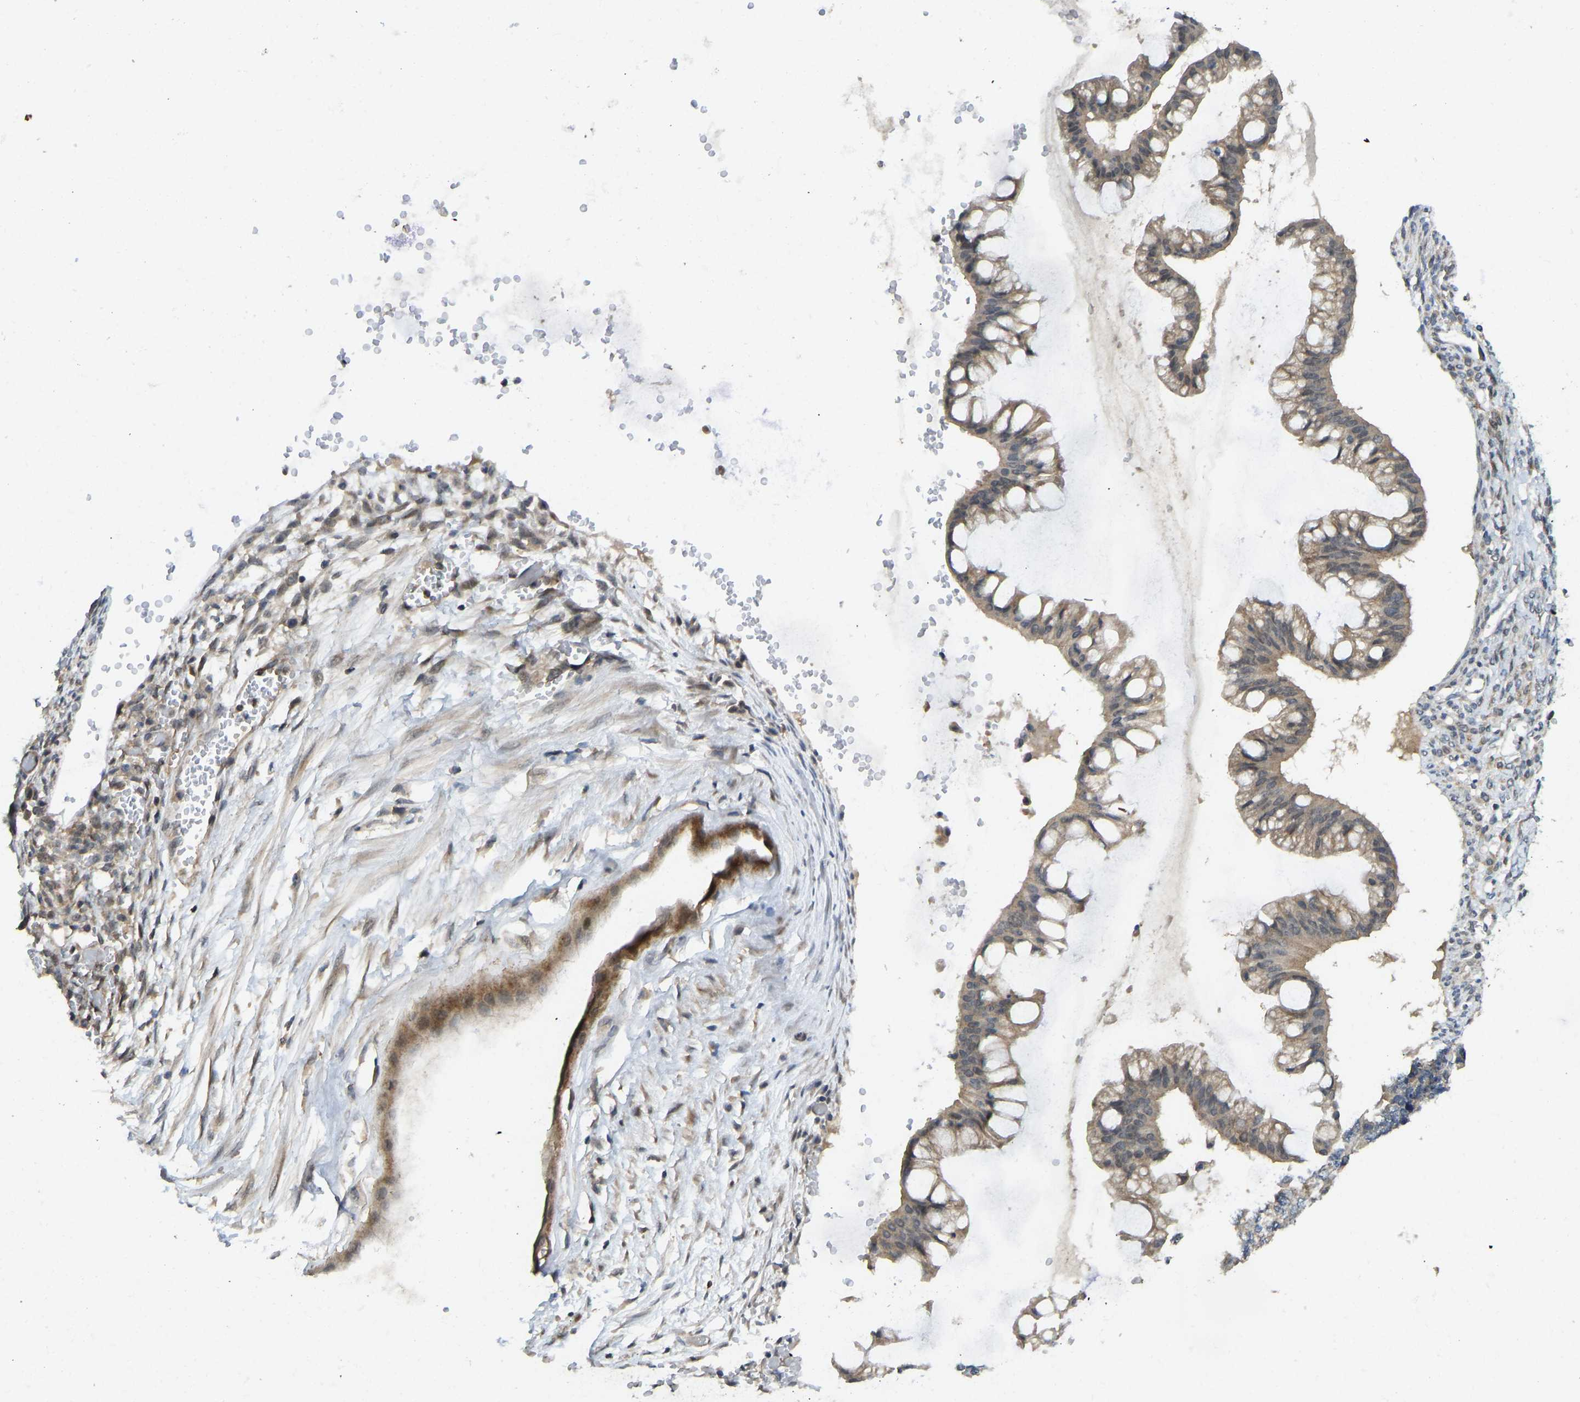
{"staining": {"intensity": "moderate", "quantity": ">75%", "location": "cytoplasmic/membranous"}, "tissue": "ovarian cancer", "cell_type": "Tumor cells", "image_type": "cancer", "snomed": [{"axis": "morphology", "description": "Cystadenocarcinoma, mucinous, NOS"}, {"axis": "topography", "description": "Ovary"}], "caption": "Immunohistochemistry (IHC) photomicrograph of ovarian cancer (mucinous cystadenocarcinoma) stained for a protein (brown), which shows medium levels of moderate cytoplasmic/membranous positivity in about >75% of tumor cells.", "gene": "NDRG3", "patient": {"sex": "female", "age": 73}}